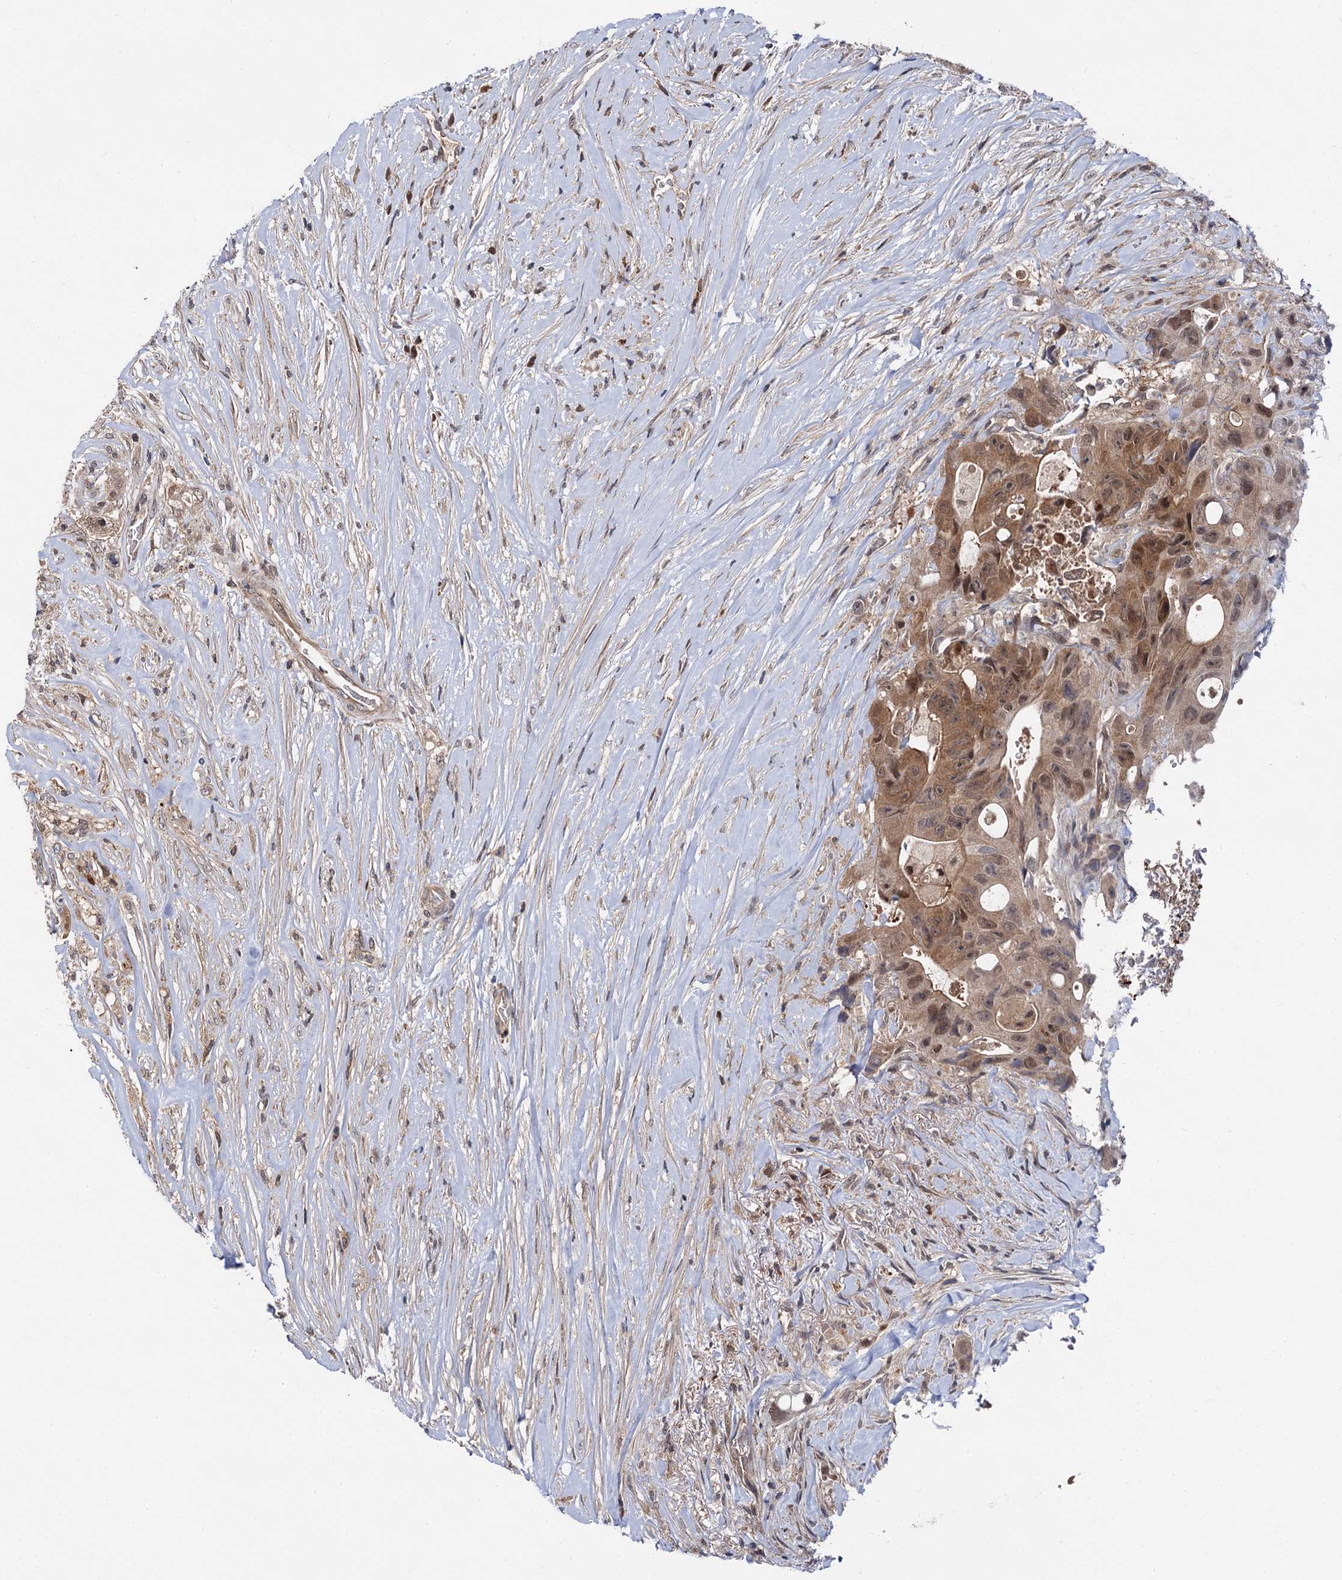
{"staining": {"intensity": "moderate", "quantity": "25%-75%", "location": "cytoplasmic/membranous,nuclear"}, "tissue": "colorectal cancer", "cell_type": "Tumor cells", "image_type": "cancer", "snomed": [{"axis": "morphology", "description": "Adenocarcinoma, NOS"}, {"axis": "topography", "description": "Colon"}], "caption": "This is an image of immunohistochemistry (IHC) staining of adenocarcinoma (colorectal), which shows moderate positivity in the cytoplasmic/membranous and nuclear of tumor cells.", "gene": "SELENOP", "patient": {"sex": "female", "age": 46}}